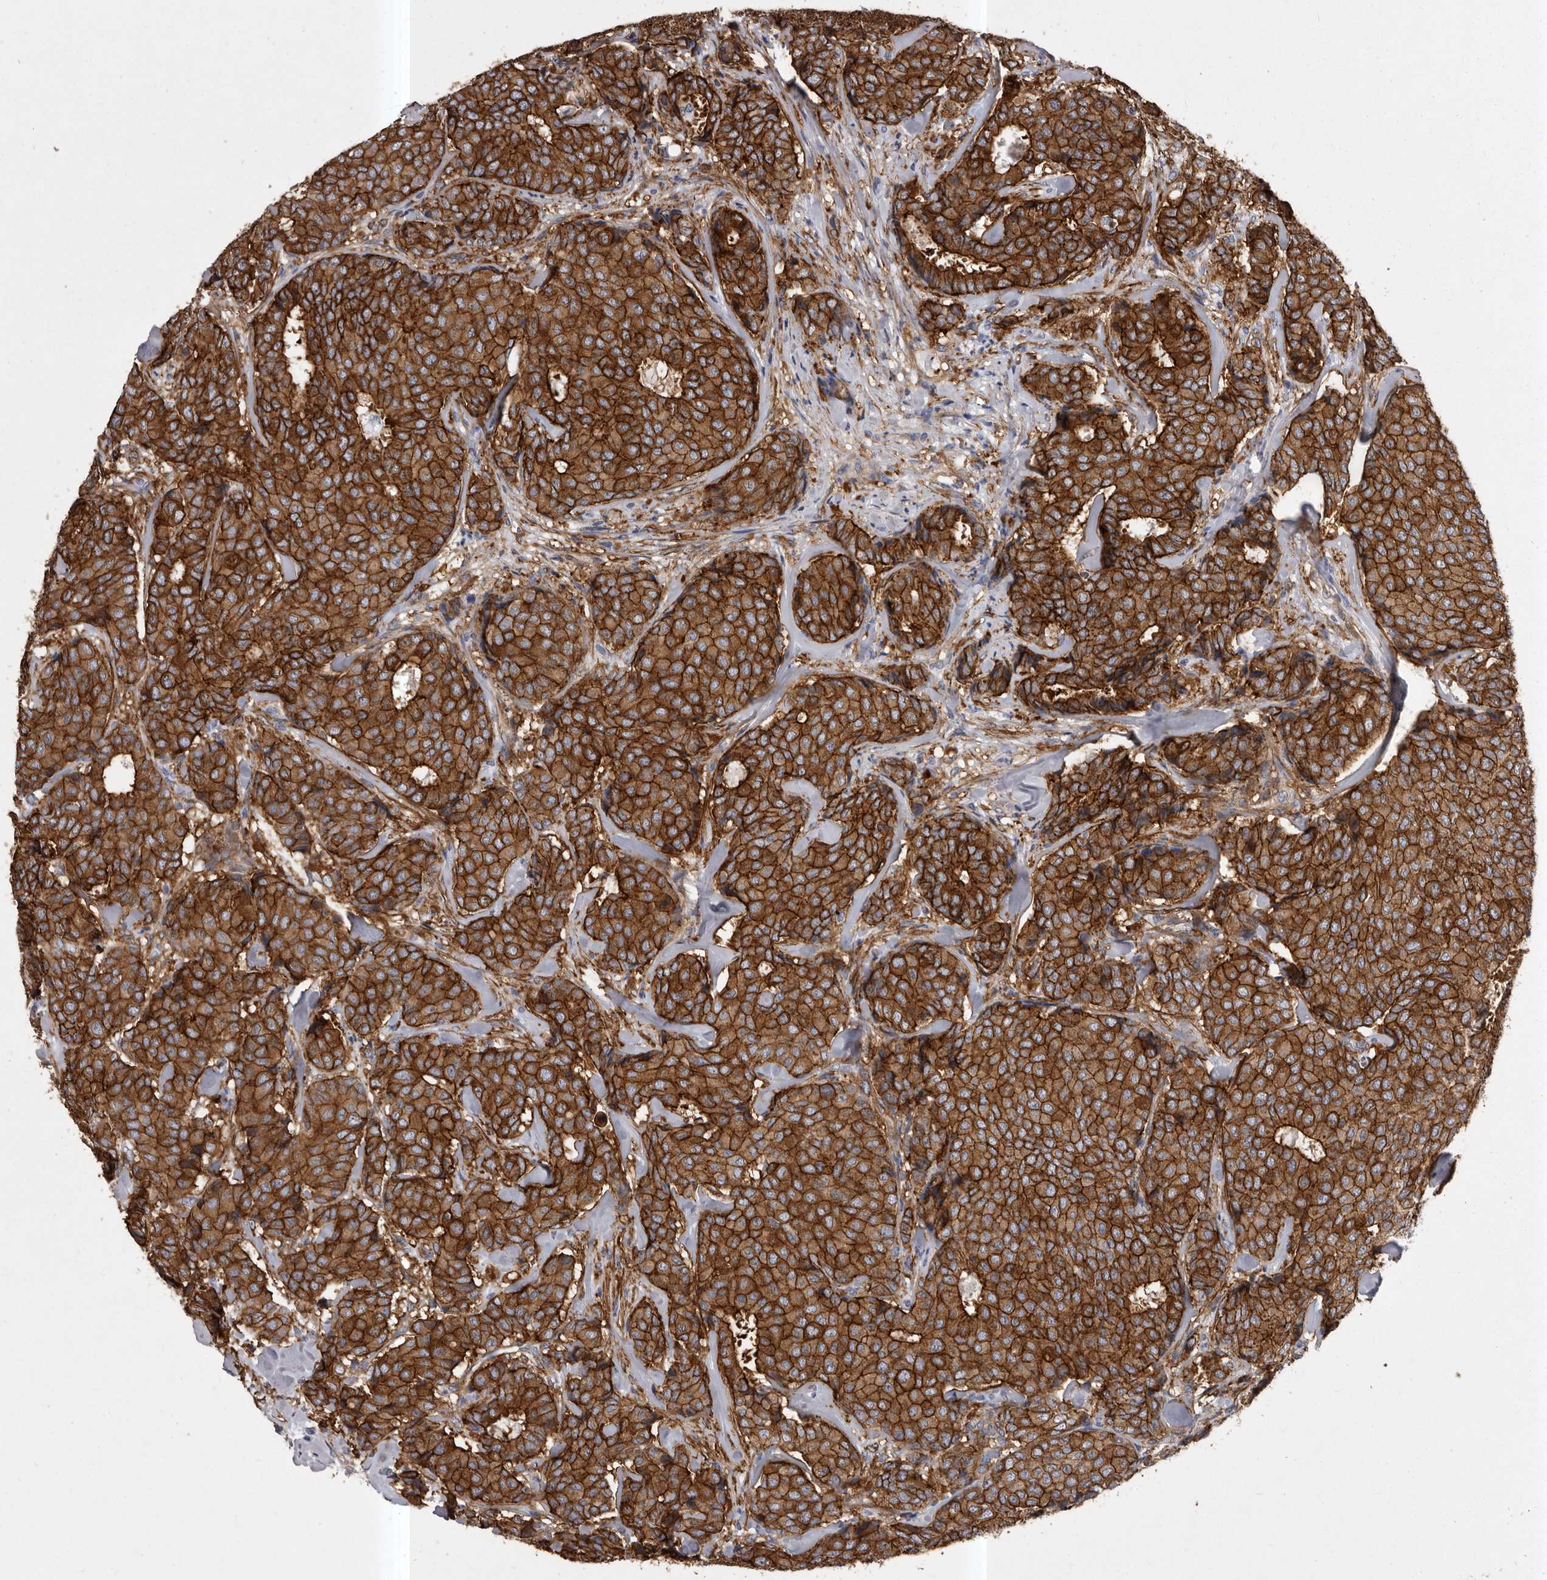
{"staining": {"intensity": "strong", "quantity": ">75%", "location": "cytoplasmic/membranous"}, "tissue": "breast cancer", "cell_type": "Tumor cells", "image_type": "cancer", "snomed": [{"axis": "morphology", "description": "Duct carcinoma"}, {"axis": "topography", "description": "Breast"}], "caption": "A brown stain shows strong cytoplasmic/membranous expression of a protein in infiltrating ductal carcinoma (breast) tumor cells.", "gene": "ENAH", "patient": {"sex": "female", "age": 75}}